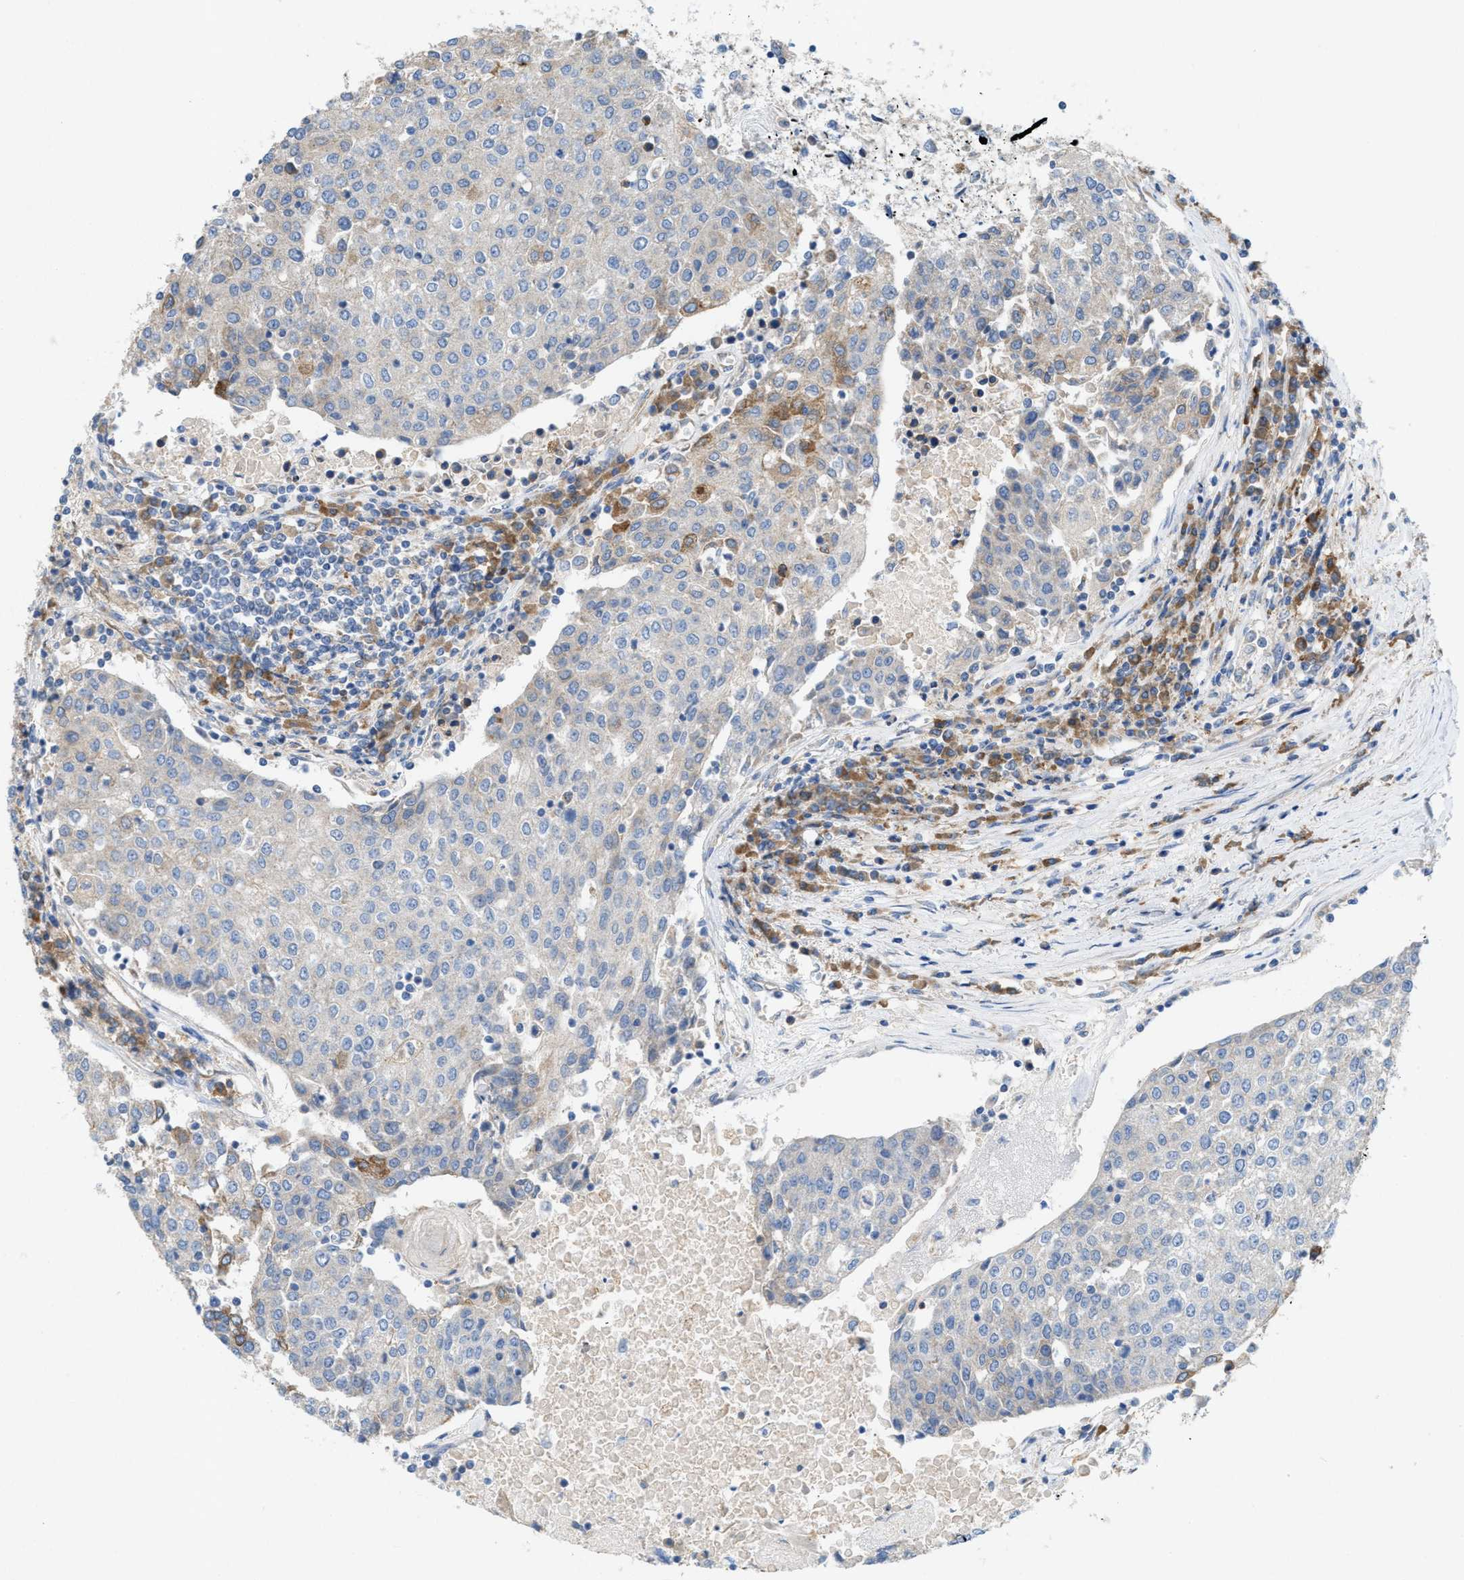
{"staining": {"intensity": "moderate", "quantity": "<25%", "location": "cytoplasmic/membranous"}, "tissue": "urothelial cancer", "cell_type": "Tumor cells", "image_type": "cancer", "snomed": [{"axis": "morphology", "description": "Urothelial carcinoma, High grade"}, {"axis": "topography", "description": "Urinary bladder"}], "caption": "Protein staining exhibits moderate cytoplasmic/membranous staining in about <25% of tumor cells in urothelial carcinoma (high-grade). Immunohistochemistry stains the protein in brown and the nuclei are stained blue.", "gene": "DYNC2I1", "patient": {"sex": "female", "age": 85}}